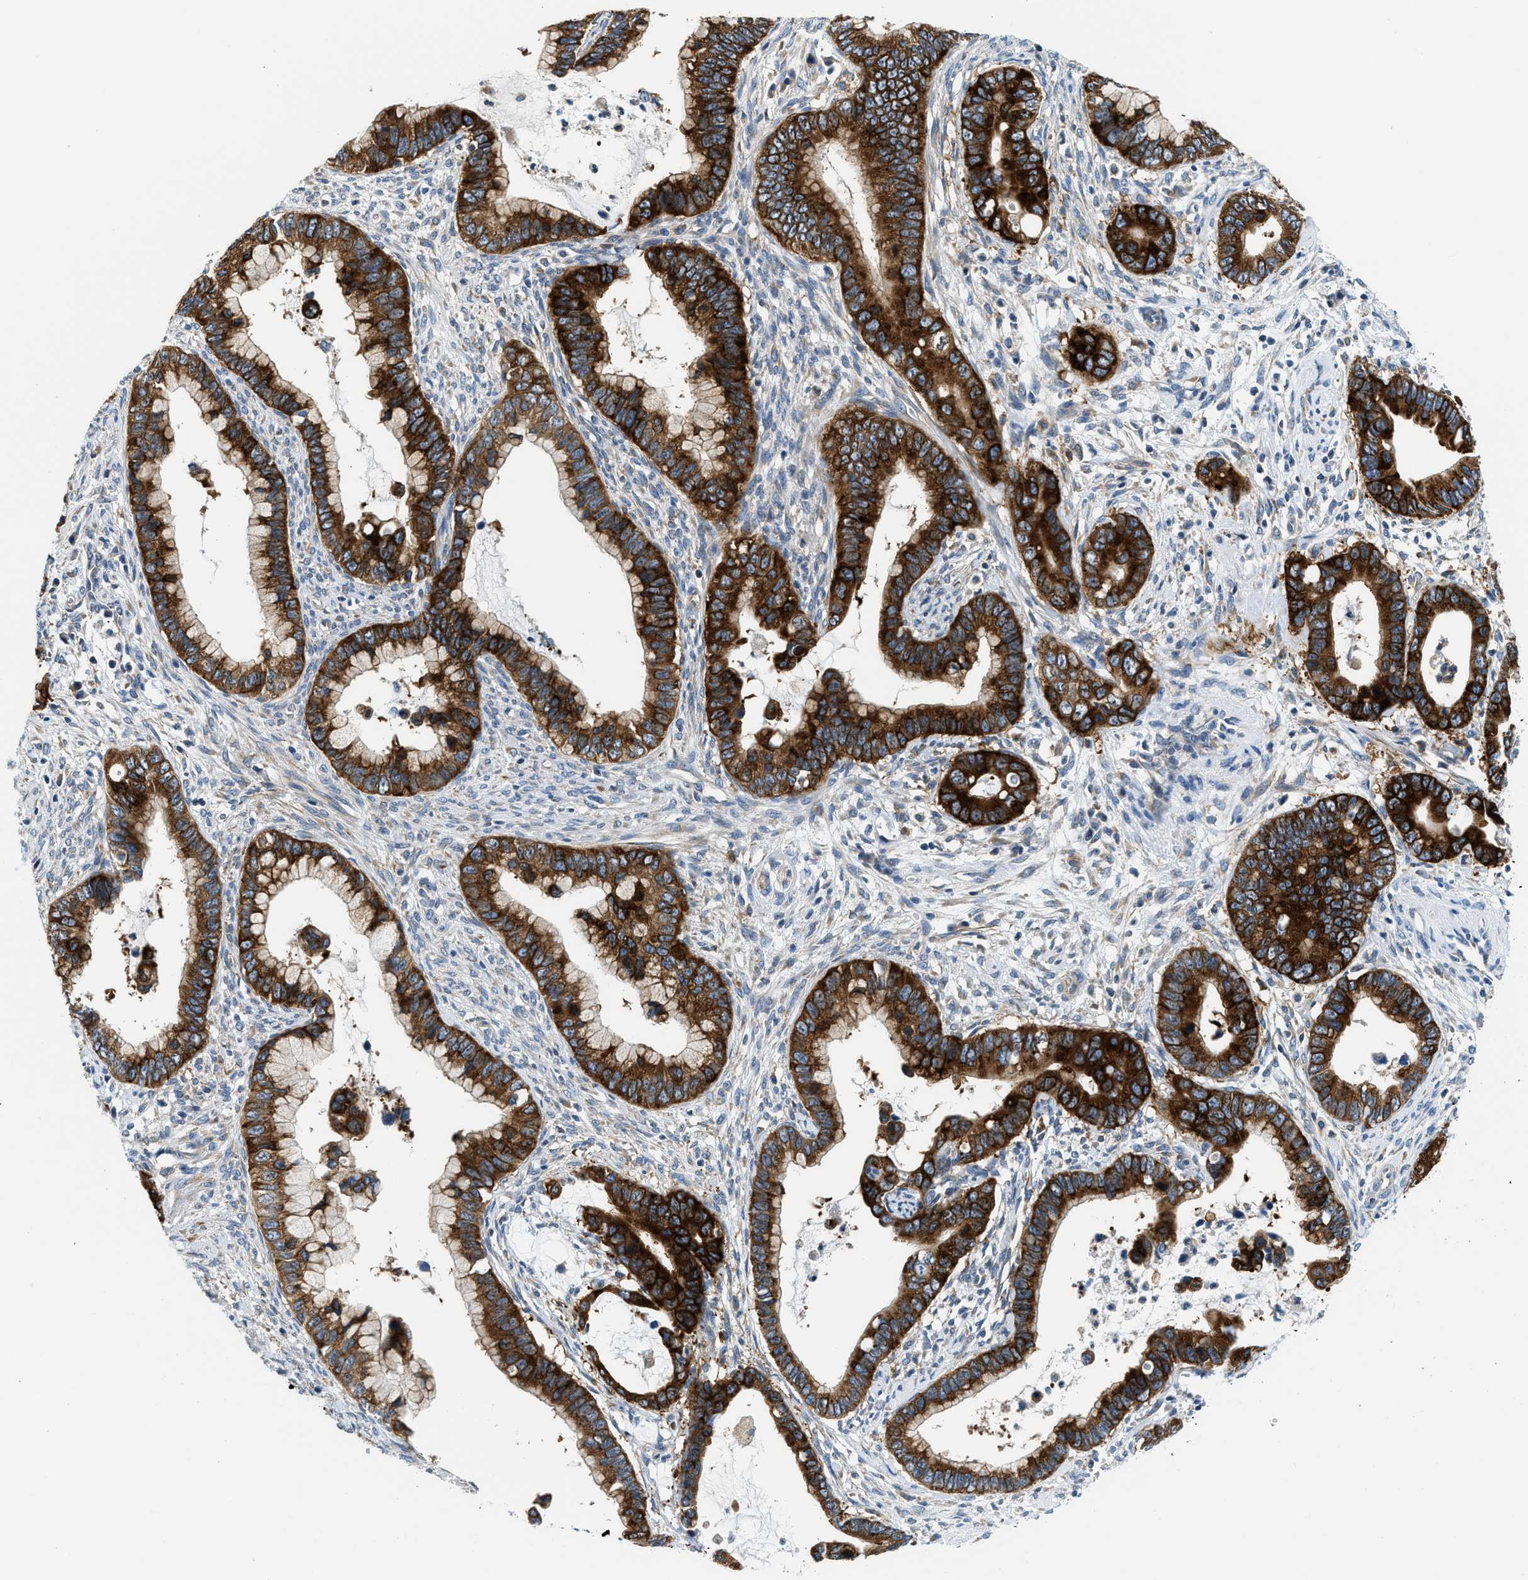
{"staining": {"intensity": "strong", "quantity": ">75%", "location": "cytoplasmic/membranous"}, "tissue": "cervical cancer", "cell_type": "Tumor cells", "image_type": "cancer", "snomed": [{"axis": "morphology", "description": "Adenocarcinoma, NOS"}, {"axis": "topography", "description": "Cervix"}], "caption": "The micrograph reveals immunohistochemical staining of cervical cancer. There is strong cytoplasmic/membranous staining is identified in approximately >75% of tumor cells. Nuclei are stained in blue.", "gene": "LPIN2", "patient": {"sex": "female", "age": 44}}